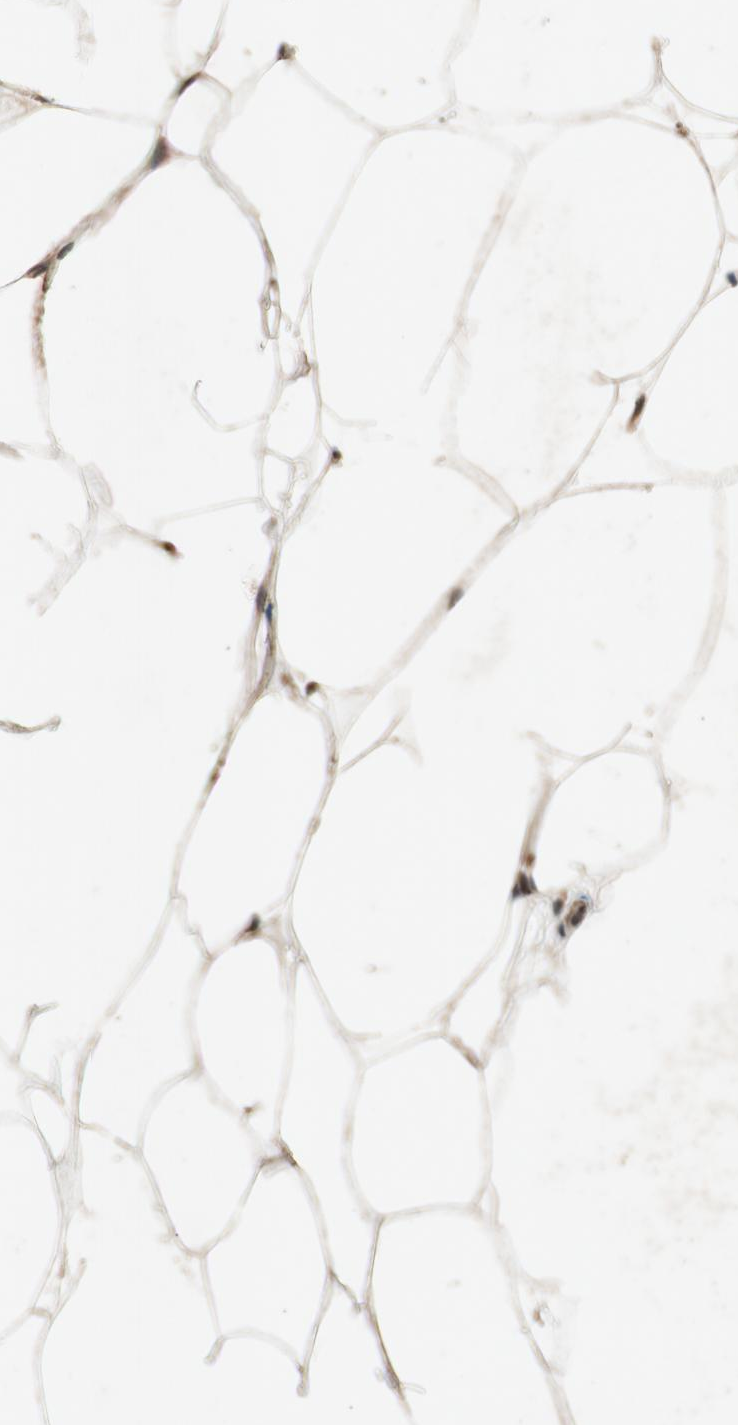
{"staining": {"intensity": "weak", "quantity": "25%-75%", "location": "cytoplasmic/membranous"}, "tissue": "adipose tissue", "cell_type": "Adipocytes", "image_type": "normal", "snomed": [{"axis": "morphology", "description": "Normal tissue, NOS"}, {"axis": "morphology", "description": "Duct carcinoma"}, {"axis": "topography", "description": "Breast"}, {"axis": "topography", "description": "Adipose tissue"}], "caption": "Immunohistochemical staining of normal human adipose tissue shows weak cytoplasmic/membranous protein expression in about 25%-75% of adipocytes. The protein is shown in brown color, while the nuclei are stained blue.", "gene": "ATP2C1", "patient": {"sex": "female", "age": 37}}